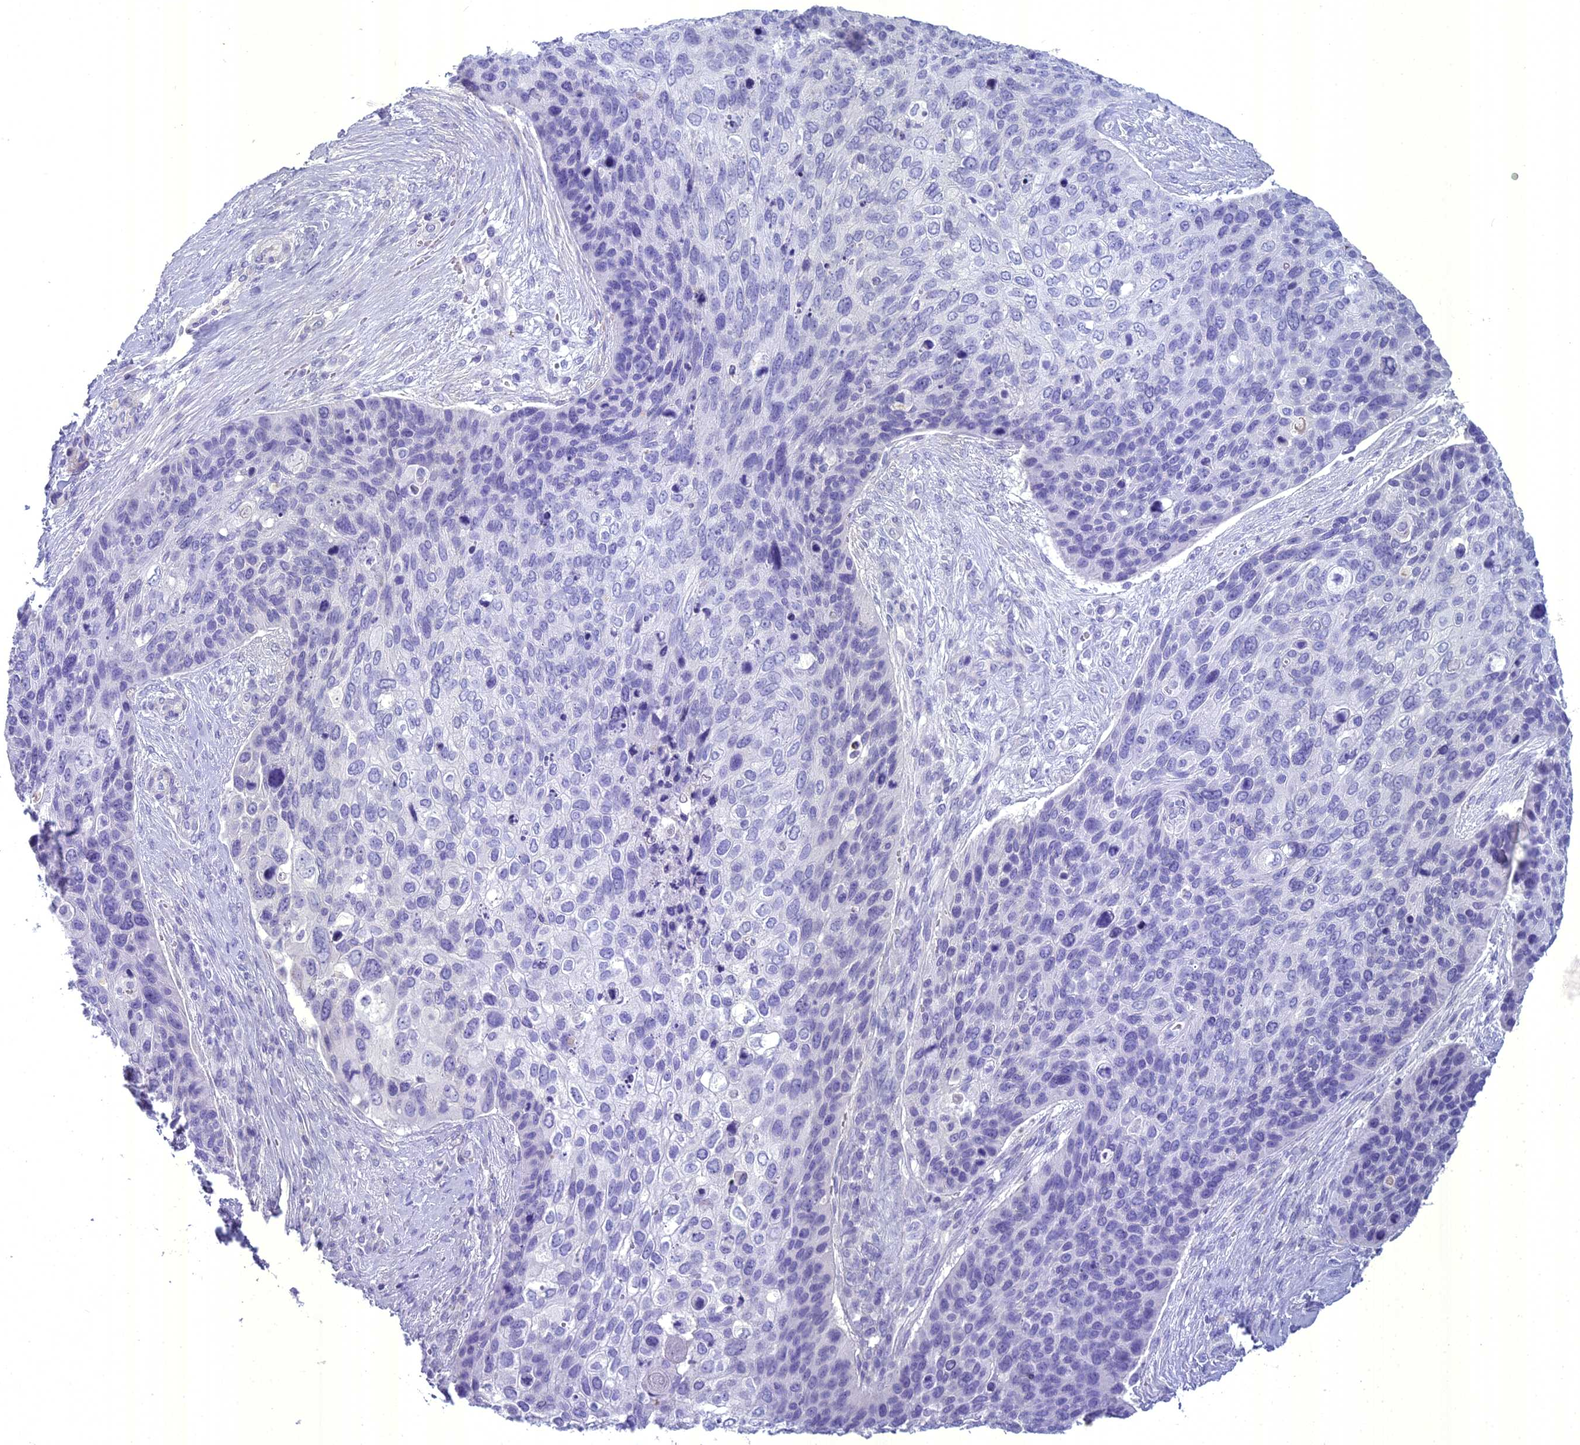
{"staining": {"intensity": "negative", "quantity": "none", "location": "none"}, "tissue": "skin cancer", "cell_type": "Tumor cells", "image_type": "cancer", "snomed": [{"axis": "morphology", "description": "Basal cell carcinoma"}, {"axis": "topography", "description": "Skin"}], "caption": "A micrograph of human skin cancer (basal cell carcinoma) is negative for staining in tumor cells. Nuclei are stained in blue.", "gene": "UNC80", "patient": {"sex": "female", "age": 74}}